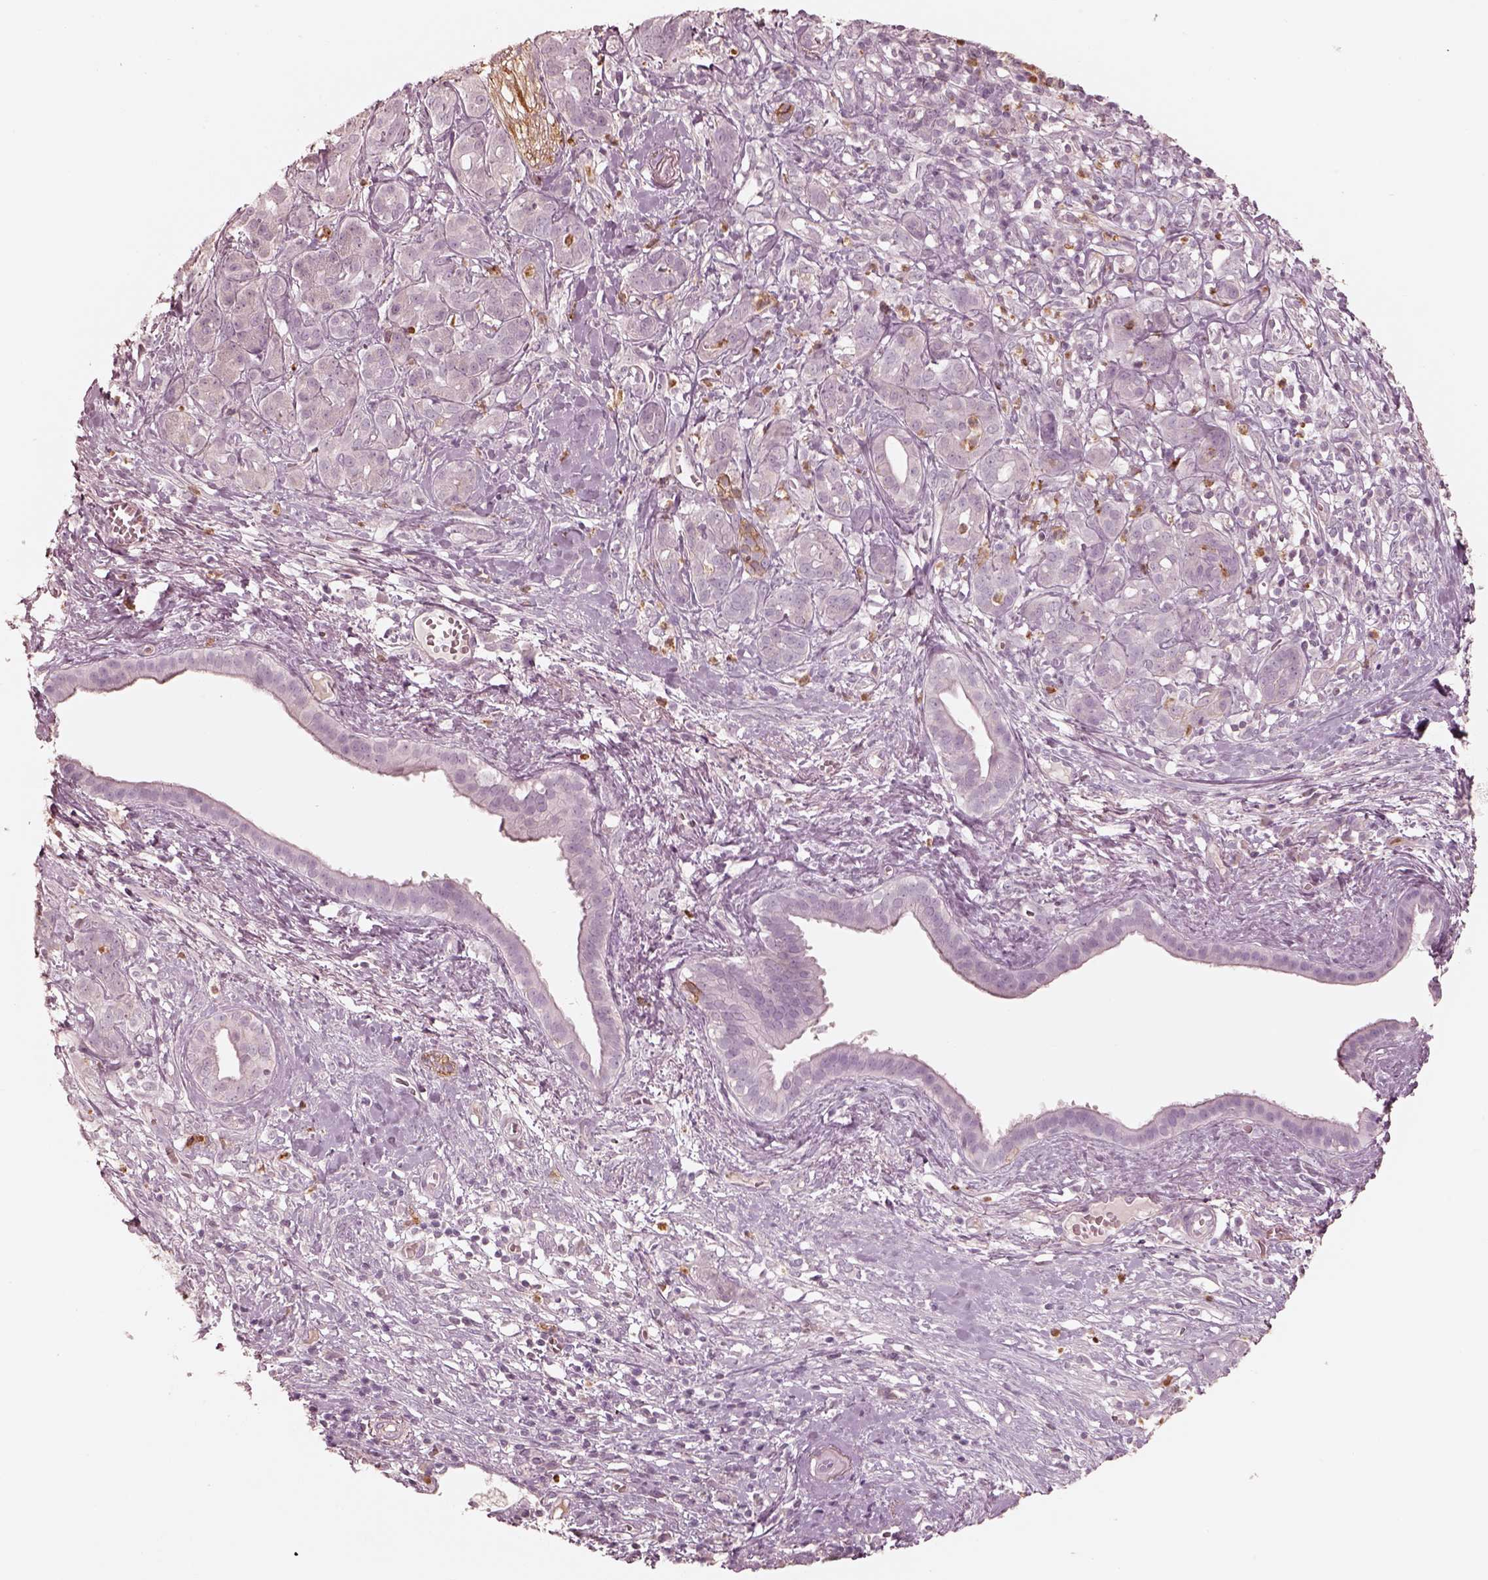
{"staining": {"intensity": "negative", "quantity": "none", "location": "none"}, "tissue": "pancreatic cancer", "cell_type": "Tumor cells", "image_type": "cancer", "snomed": [{"axis": "morphology", "description": "Adenocarcinoma, NOS"}, {"axis": "topography", "description": "Pancreas"}], "caption": "Pancreatic adenocarcinoma was stained to show a protein in brown. There is no significant staining in tumor cells.", "gene": "GPRIN1", "patient": {"sex": "male", "age": 61}}